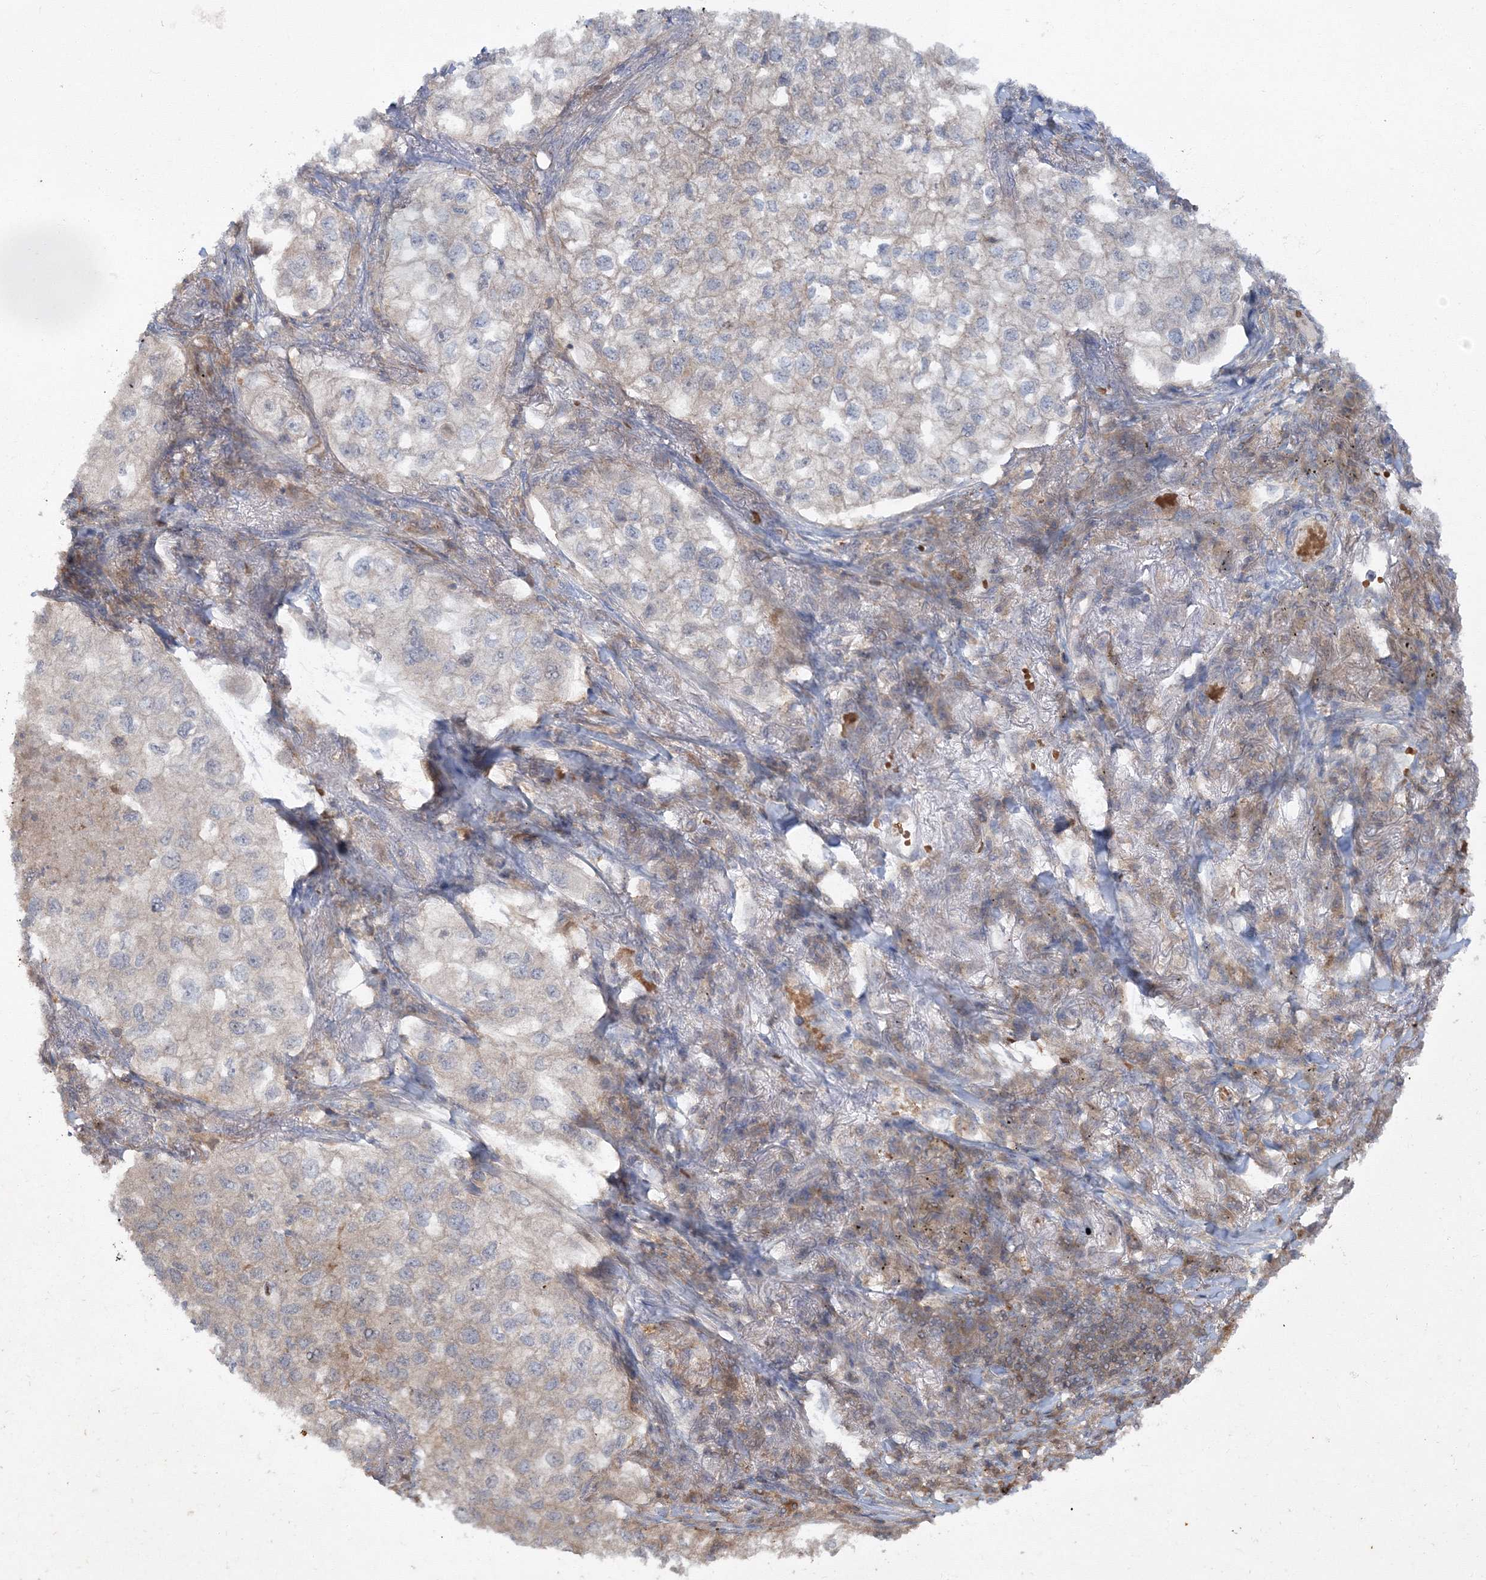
{"staining": {"intensity": "negative", "quantity": "none", "location": "none"}, "tissue": "lung cancer", "cell_type": "Tumor cells", "image_type": "cancer", "snomed": [{"axis": "morphology", "description": "Adenocarcinoma, NOS"}, {"axis": "topography", "description": "Lung"}], "caption": "This image is of adenocarcinoma (lung) stained with IHC to label a protein in brown with the nuclei are counter-stained blue. There is no positivity in tumor cells.", "gene": "PCBD2", "patient": {"sex": "male", "age": 63}}